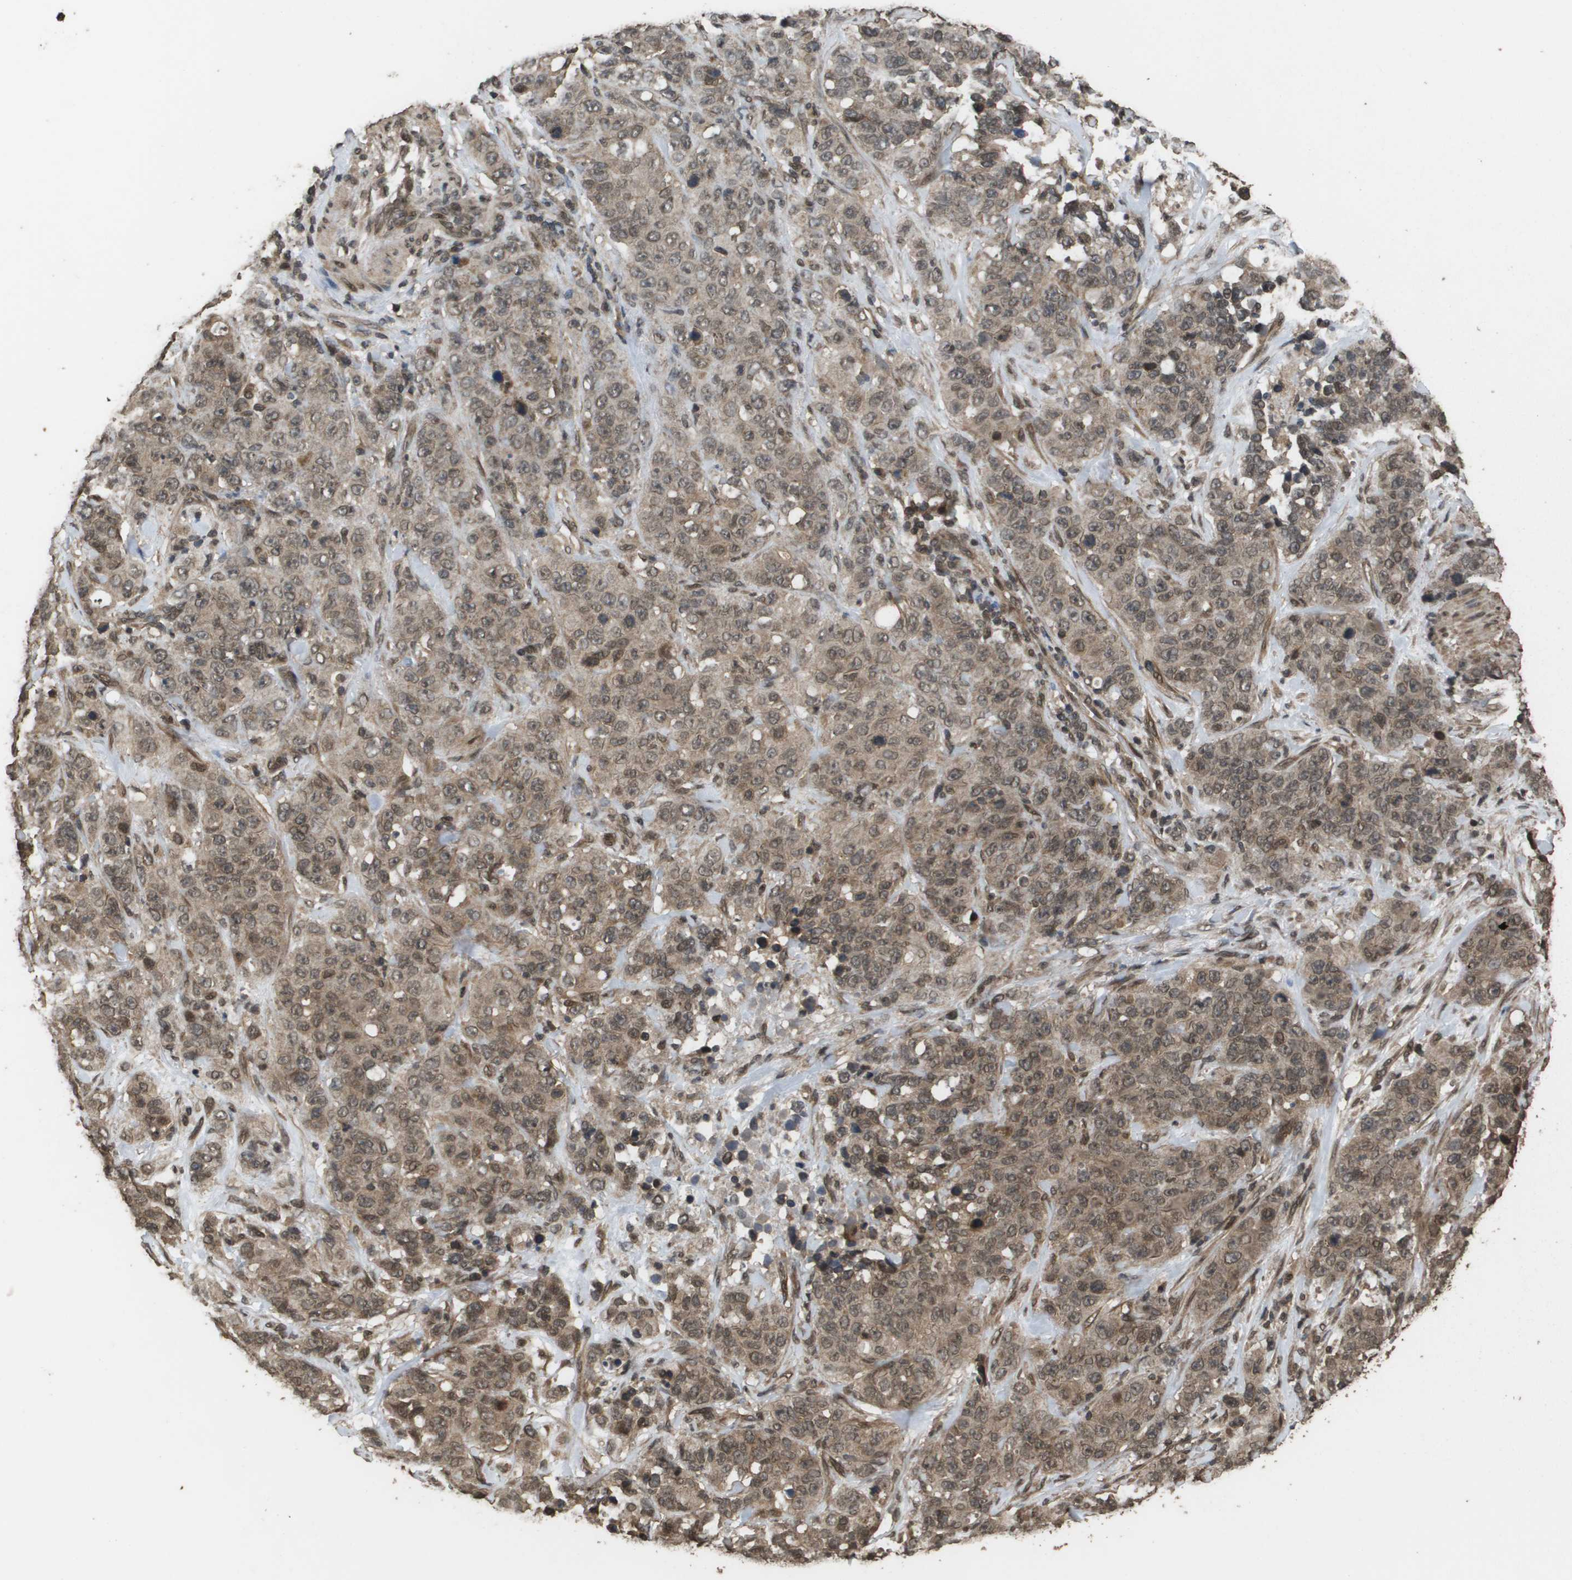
{"staining": {"intensity": "moderate", "quantity": ">75%", "location": "cytoplasmic/membranous"}, "tissue": "stomach cancer", "cell_type": "Tumor cells", "image_type": "cancer", "snomed": [{"axis": "morphology", "description": "Adenocarcinoma, NOS"}, {"axis": "topography", "description": "Stomach"}], "caption": "A photomicrograph of human stomach cancer (adenocarcinoma) stained for a protein exhibits moderate cytoplasmic/membranous brown staining in tumor cells.", "gene": "AXIN2", "patient": {"sex": "male", "age": 48}}